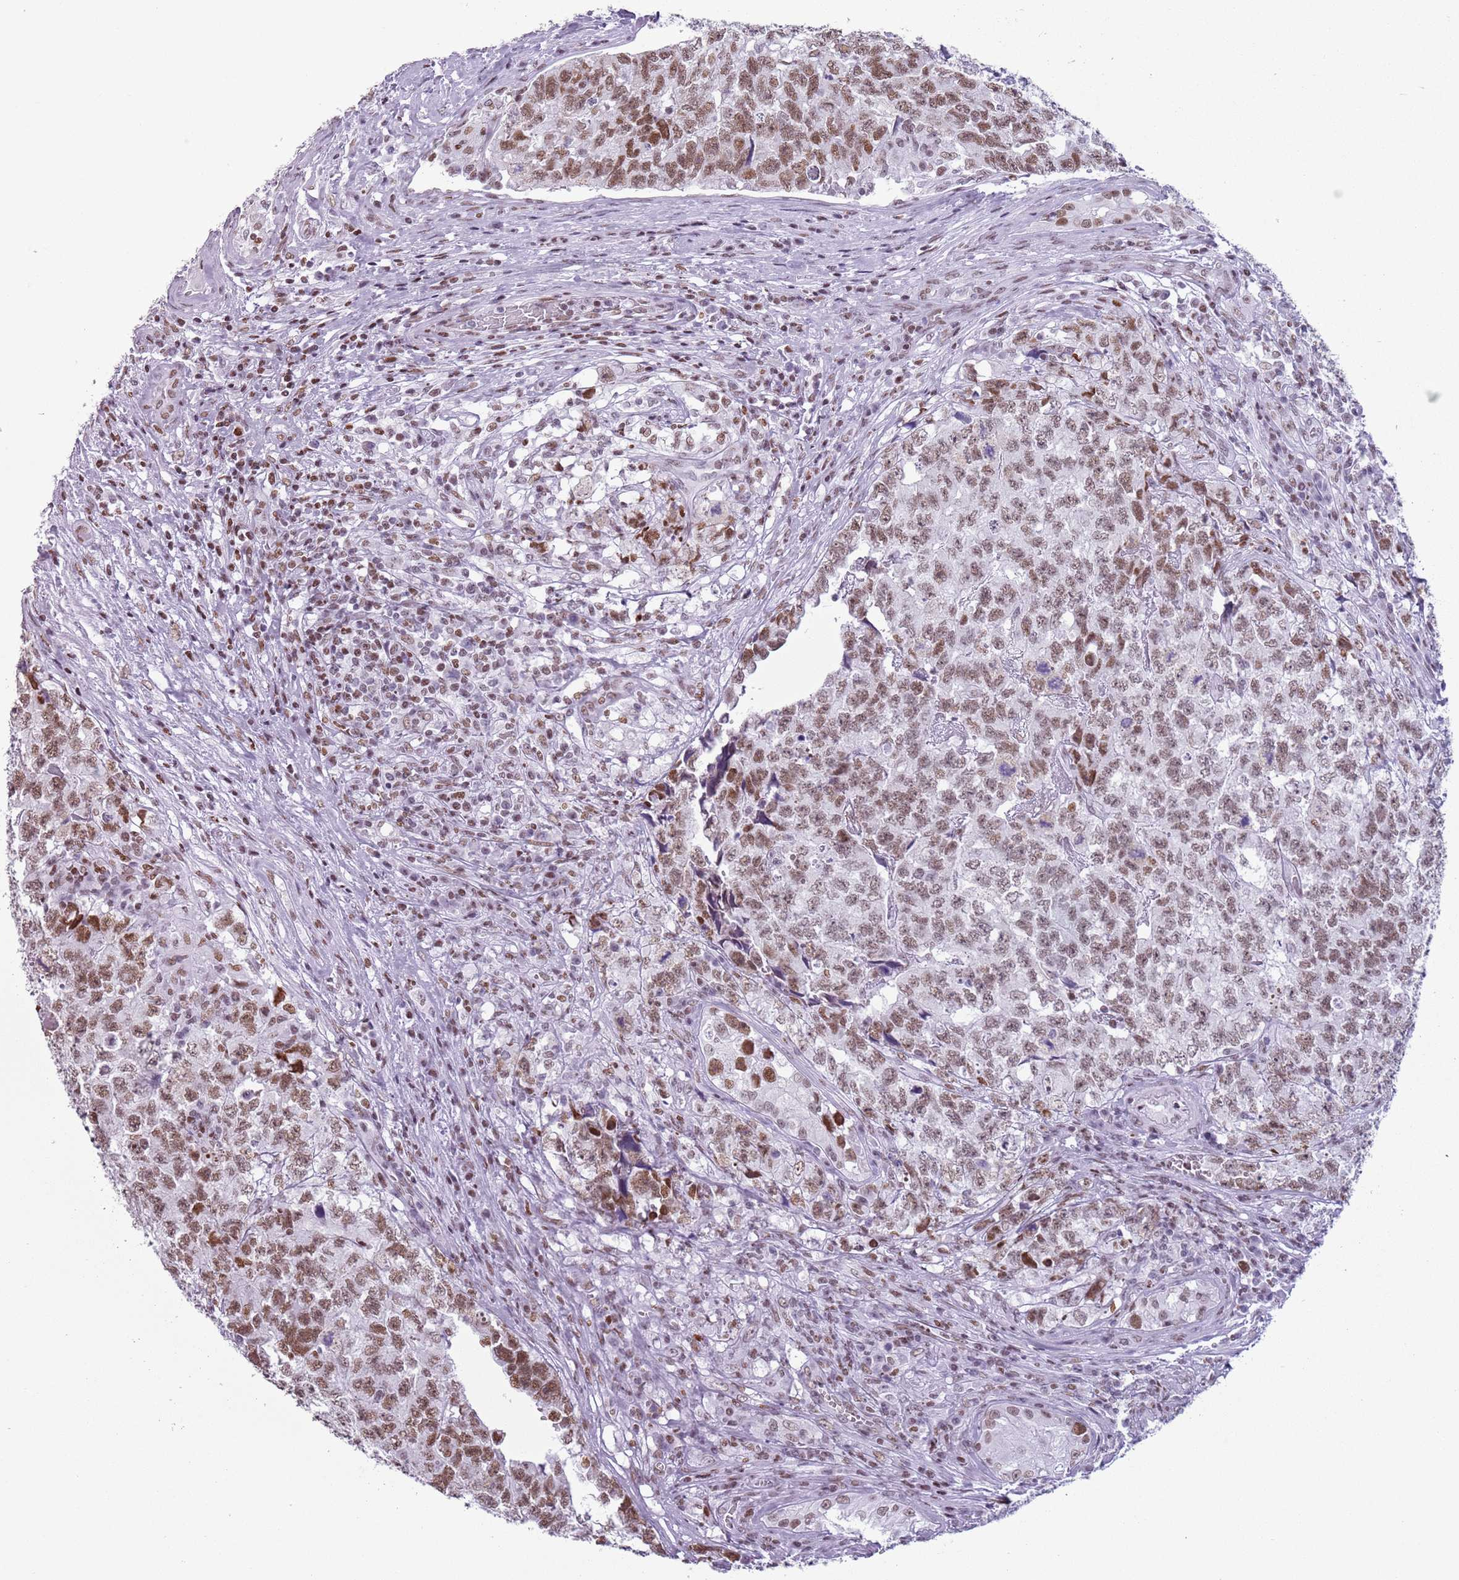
{"staining": {"intensity": "moderate", "quantity": ">75%", "location": "nuclear"}, "tissue": "testis cancer", "cell_type": "Tumor cells", "image_type": "cancer", "snomed": [{"axis": "morphology", "description": "Carcinoma, Embryonal, NOS"}, {"axis": "topography", "description": "Testis"}], "caption": "Immunohistochemical staining of testis cancer (embryonal carcinoma) demonstrates medium levels of moderate nuclear protein positivity in about >75% of tumor cells.", "gene": "FAM104B", "patient": {"sex": "male", "age": 31}}